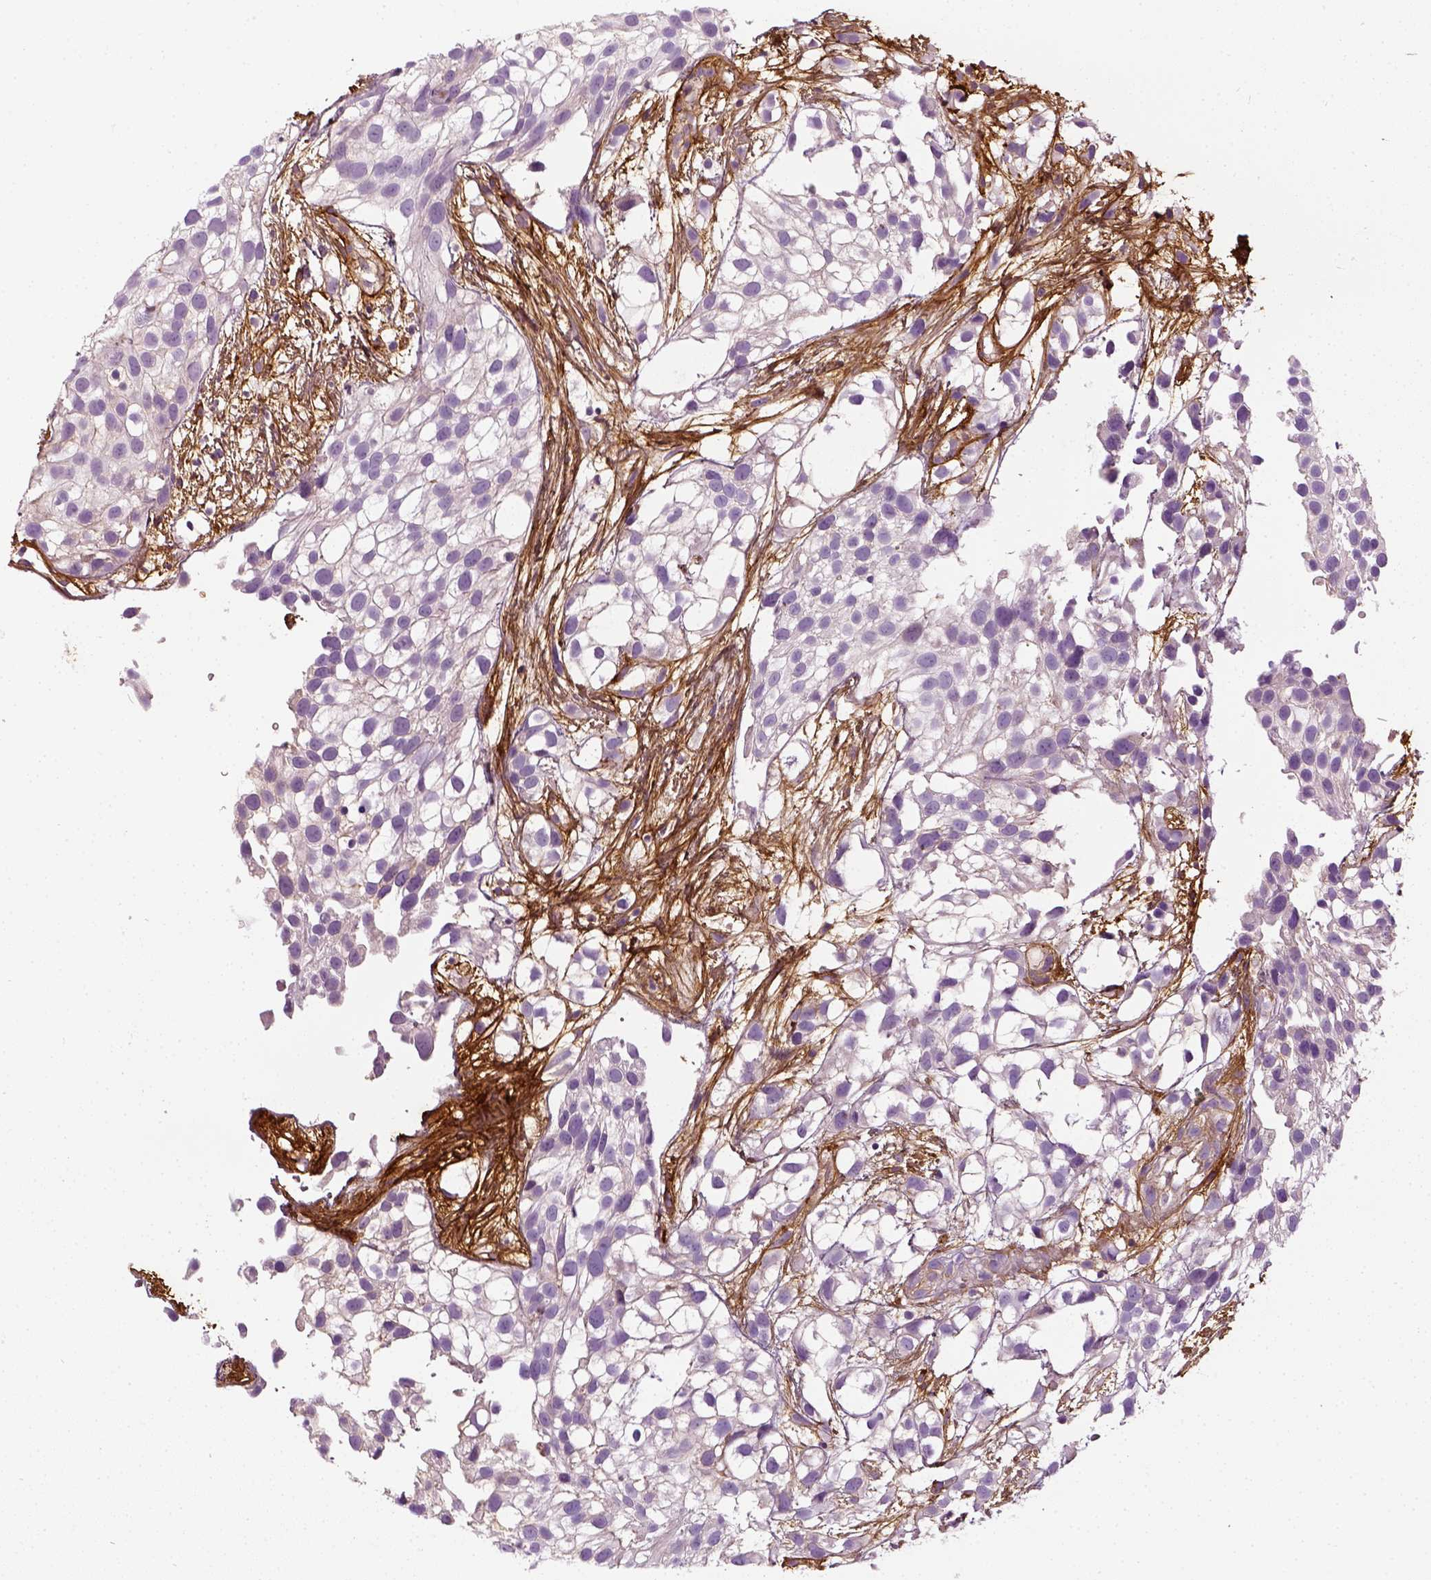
{"staining": {"intensity": "negative", "quantity": "none", "location": "none"}, "tissue": "urothelial cancer", "cell_type": "Tumor cells", "image_type": "cancer", "snomed": [{"axis": "morphology", "description": "Urothelial carcinoma, High grade"}, {"axis": "topography", "description": "Urinary bladder"}], "caption": "Tumor cells show no significant staining in high-grade urothelial carcinoma.", "gene": "COL6A2", "patient": {"sex": "male", "age": 56}}